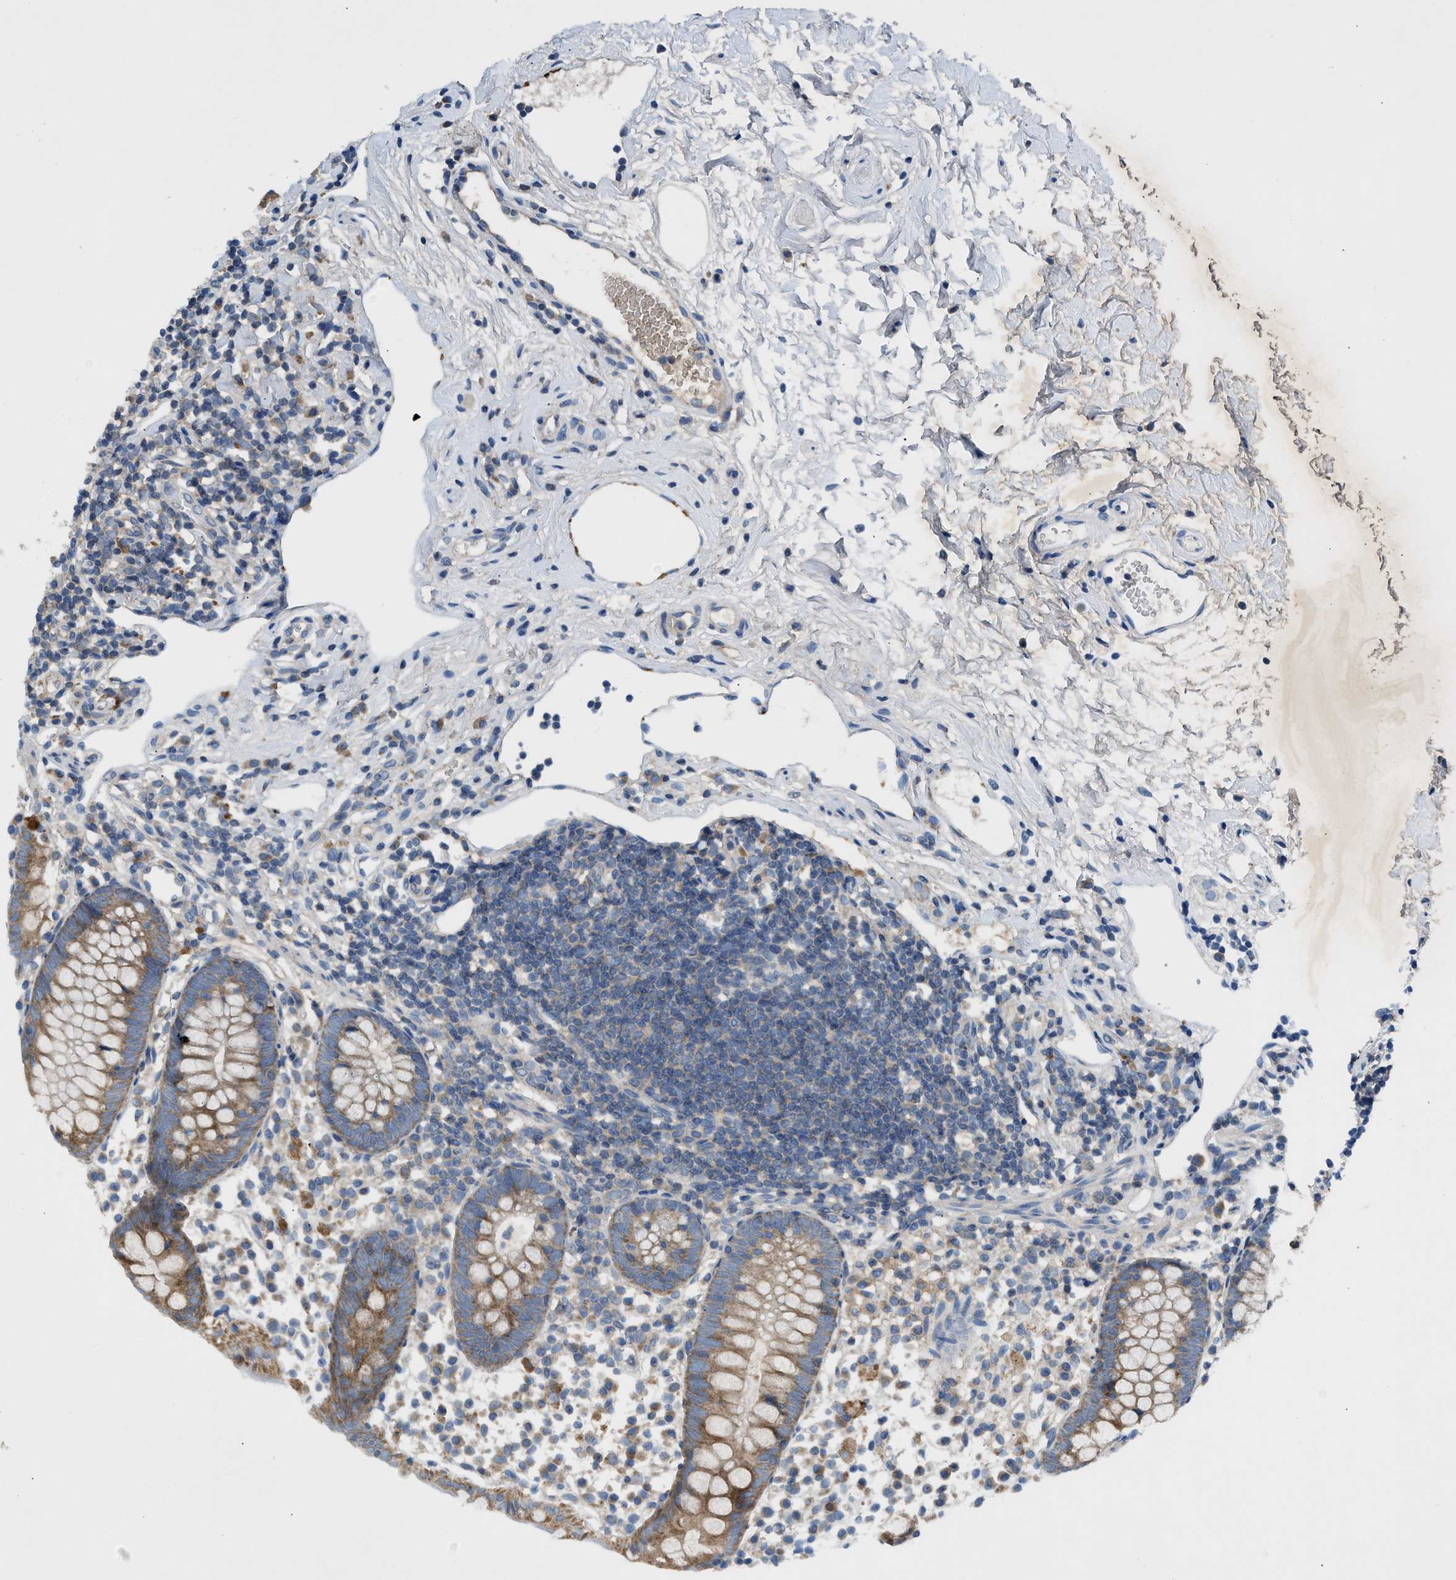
{"staining": {"intensity": "moderate", "quantity": ">75%", "location": "cytoplasmic/membranous"}, "tissue": "appendix", "cell_type": "Glandular cells", "image_type": "normal", "snomed": [{"axis": "morphology", "description": "Normal tissue, NOS"}, {"axis": "topography", "description": "Appendix"}], "caption": "Immunohistochemical staining of normal human appendix displays medium levels of moderate cytoplasmic/membranous staining in about >75% of glandular cells. The protein of interest is stained brown, and the nuclei are stained in blue (DAB (3,3'-diaminobenzidine) IHC with brightfield microscopy, high magnification).", "gene": "PAFAH2", "patient": {"sex": "female", "age": 20}}